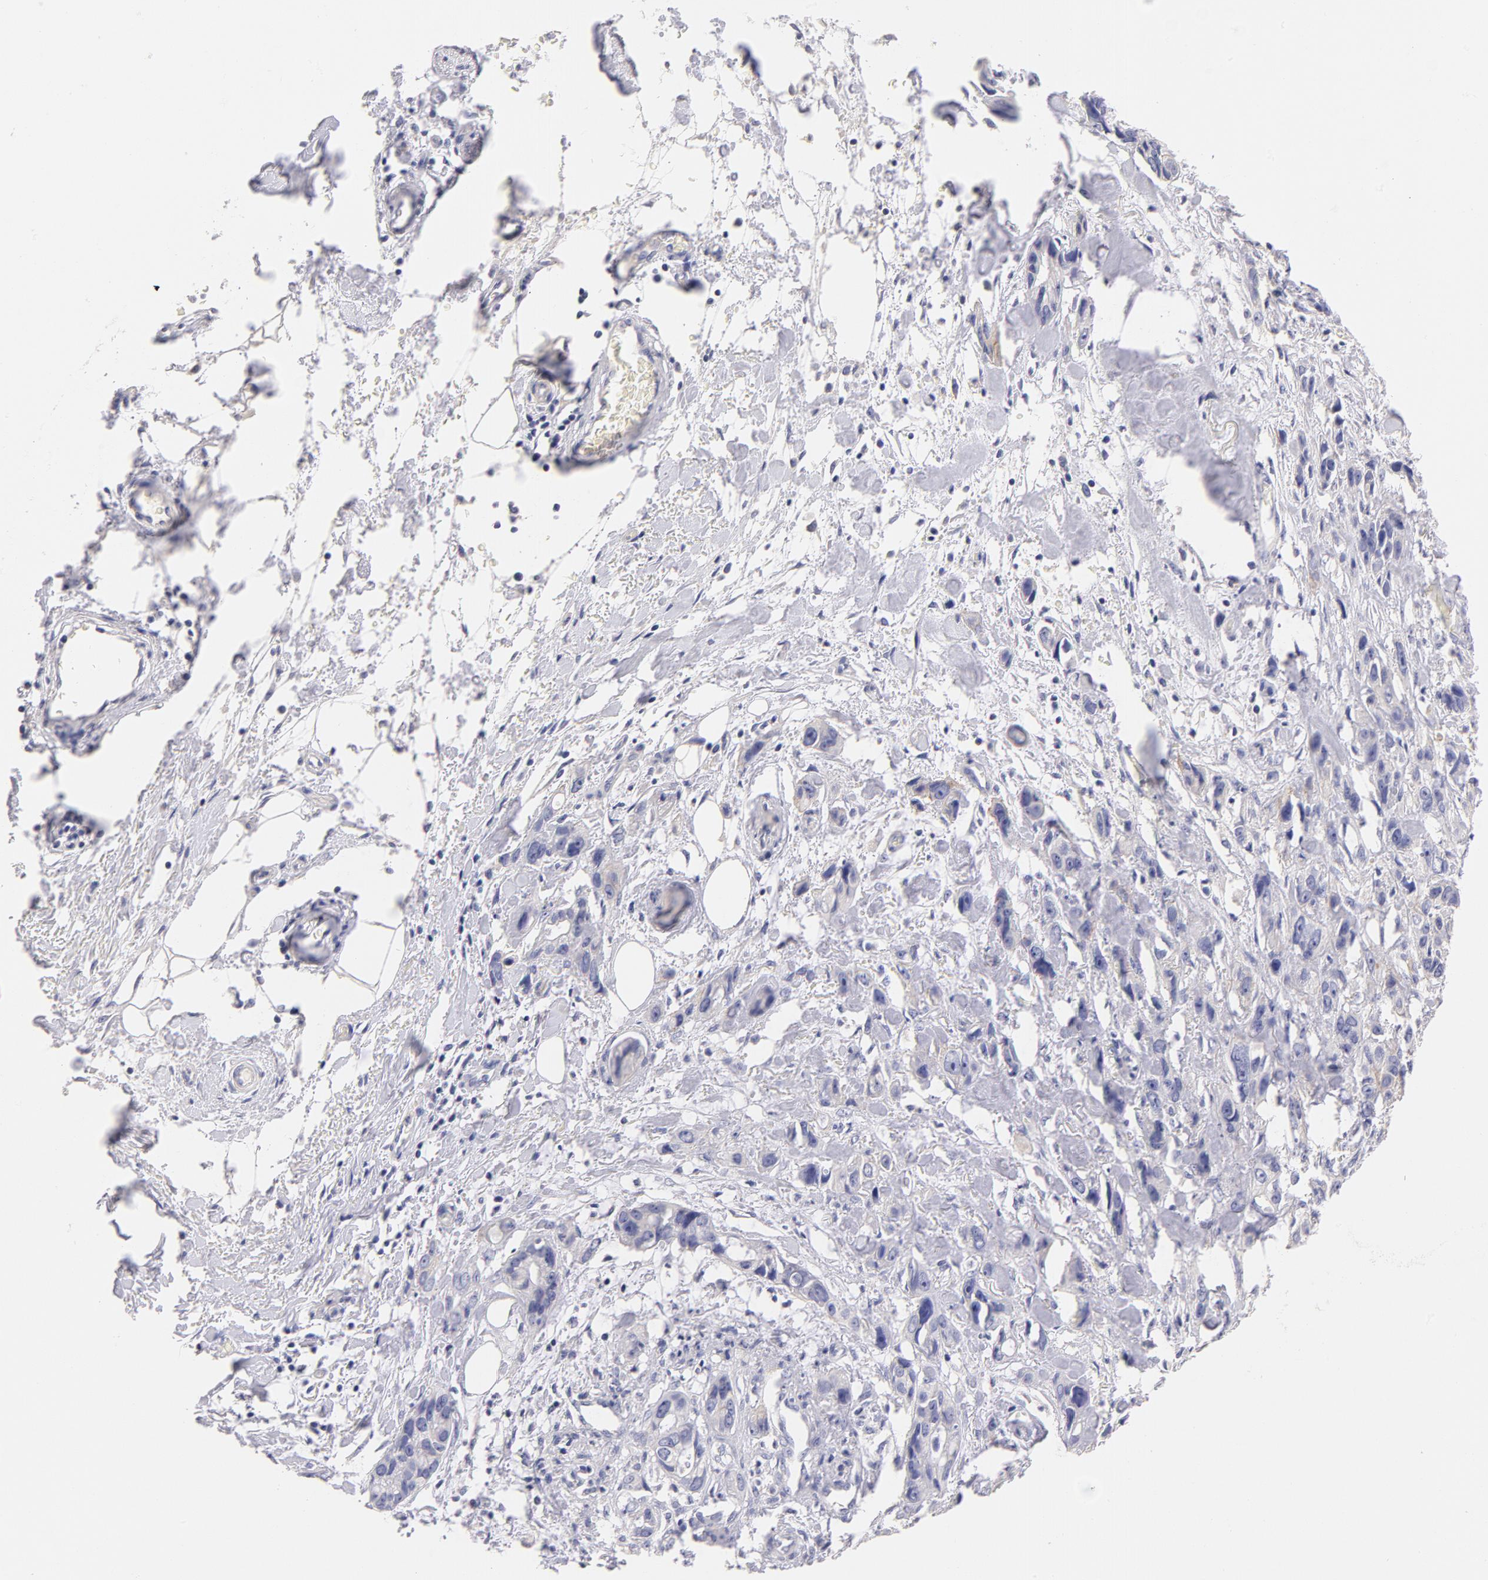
{"staining": {"intensity": "negative", "quantity": "none", "location": "none"}, "tissue": "stomach cancer", "cell_type": "Tumor cells", "image_type": "cancer", "snomed": [{"axis": "morphology", "description": "Adenocarcinoma, NOS"}, {"axis": "topography", "description": "Stomach, upper"}], "caption": "Immunohistochemistry (IHC) micrograph of stomach cancer stained for a protein (brown), which reveals no positivity in tumor cells.", "gene": "CD44", "patient": {"sex": "male", "age": 47}}